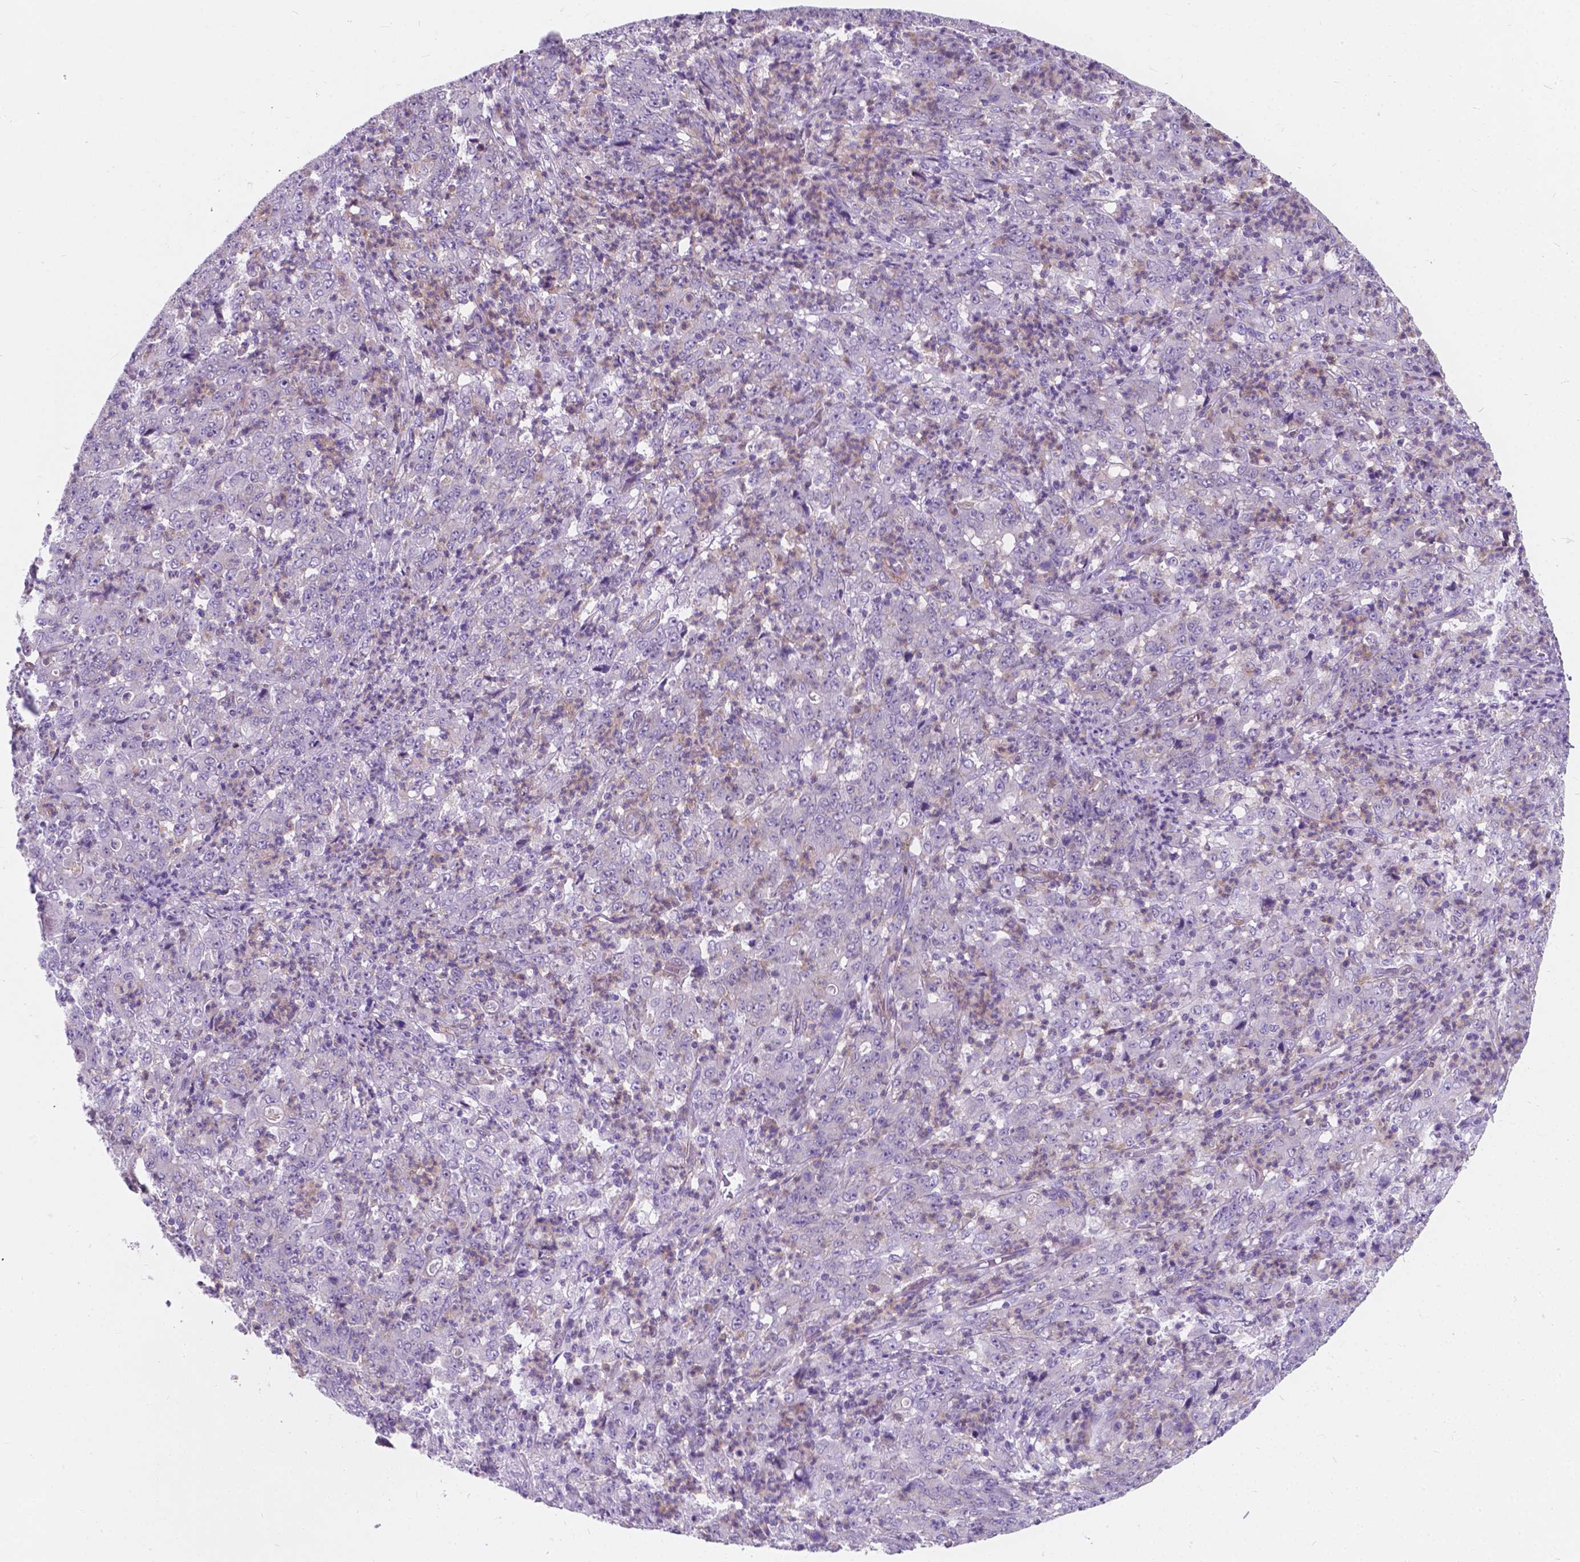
{"staining": {"intensity": "negative", "quantity": "none", "location": "none"}, "tissue": "stomach cancer", "cell_type": "Tumor cells", "image_type": "cancer", "snomed": [{"axis": "morphology", "description": "Adenocarcinoma, NOS"}, {"axis": "topography", "description": "Stomach, lower"}], "caption": "Tumor cells are negative for brown protein staining in stomach cancer (adenocarcinoma).", "gene": "KIAA0040", "patient": {"sex": "female", "age": 71}}